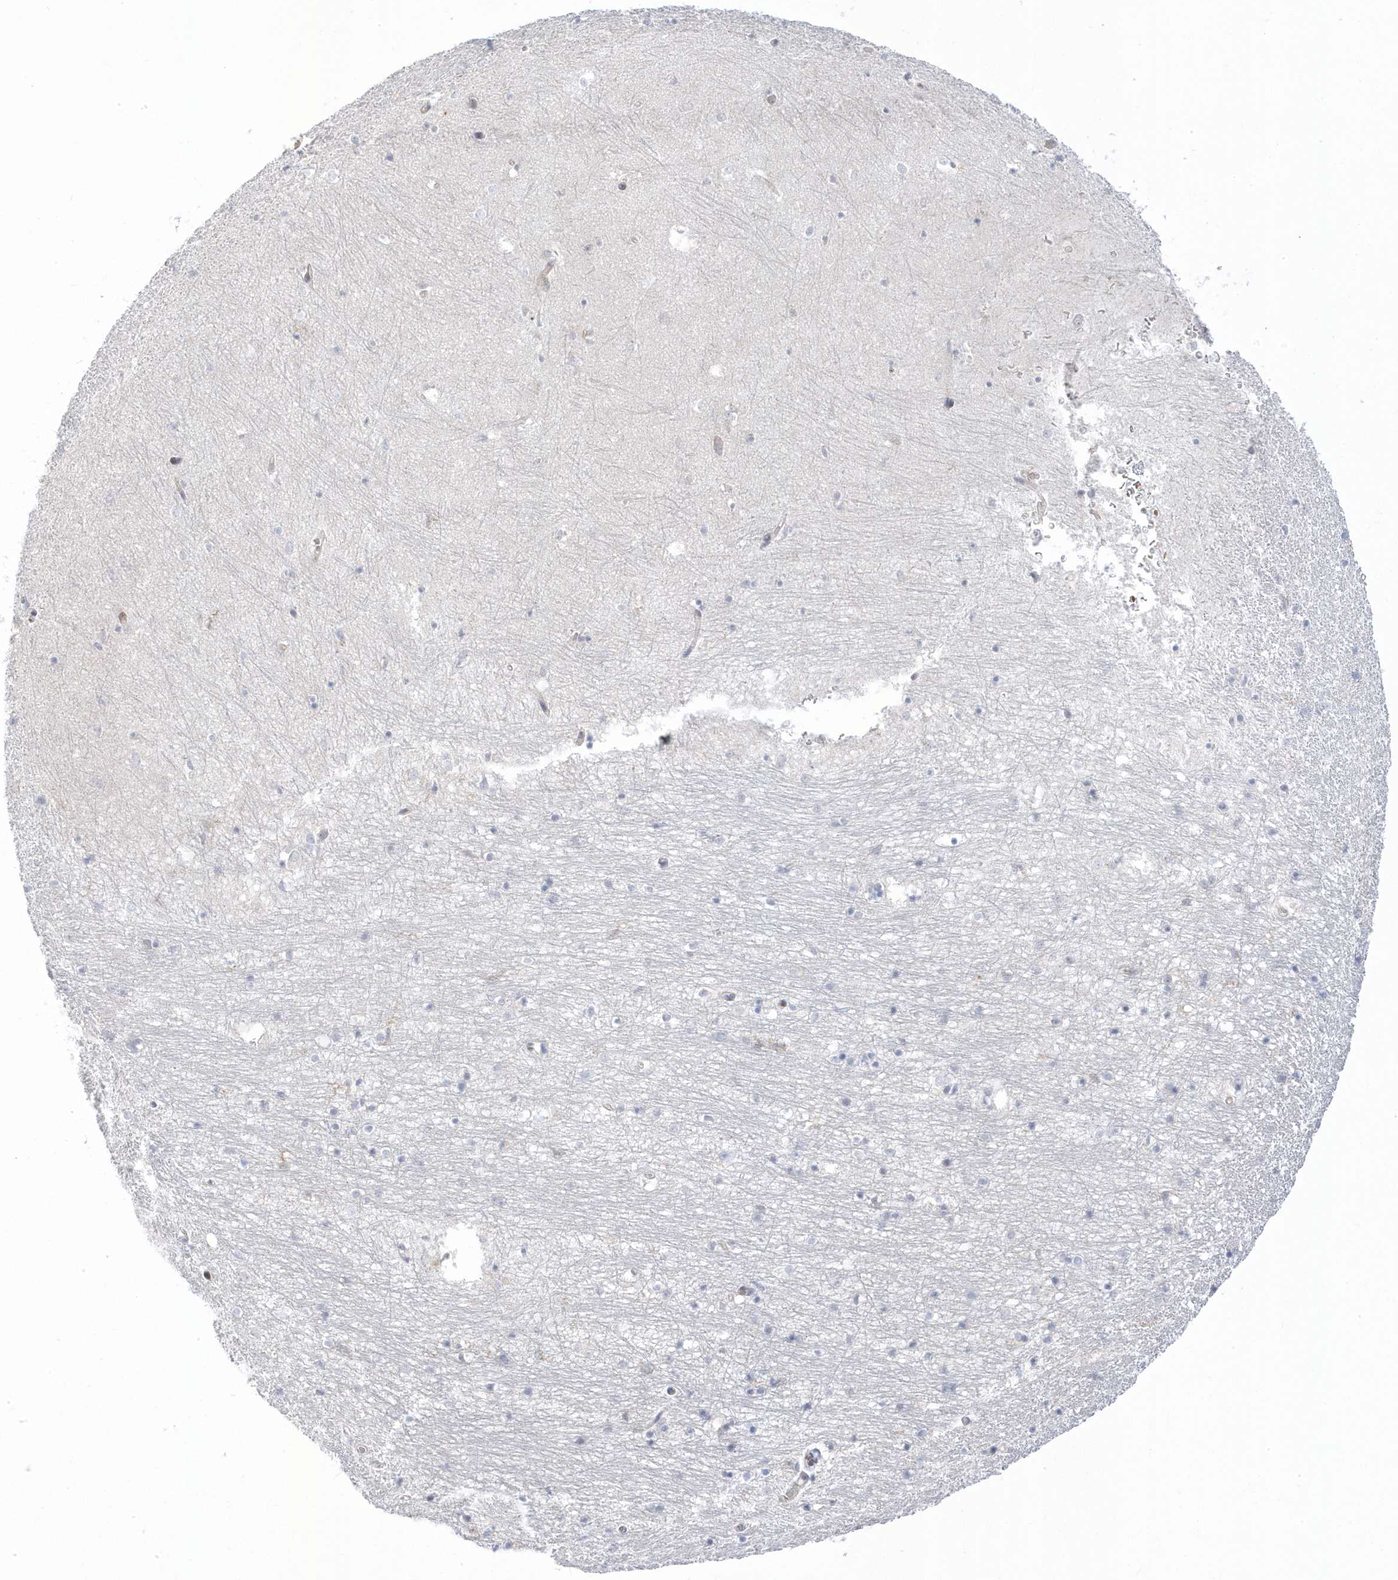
{"staining": {"intensity": "negative", "quantity": "none", "location": "none"}, "tissue": "hippocampus", "cell_type": "Glial cells", "image_type": "normal", "snomed": [{"axis": "morphology", "description": "Normal tissue, NOS"}, {"axis": "topography", "description": "Hippocampus"}], "caption": "This is a micrograph of immunohistochemistry staining of benign hippocampus, which shows no staining in glial cells.", "gene": "MAP7D3", "patient": {"sex": "female", "age": 64}}